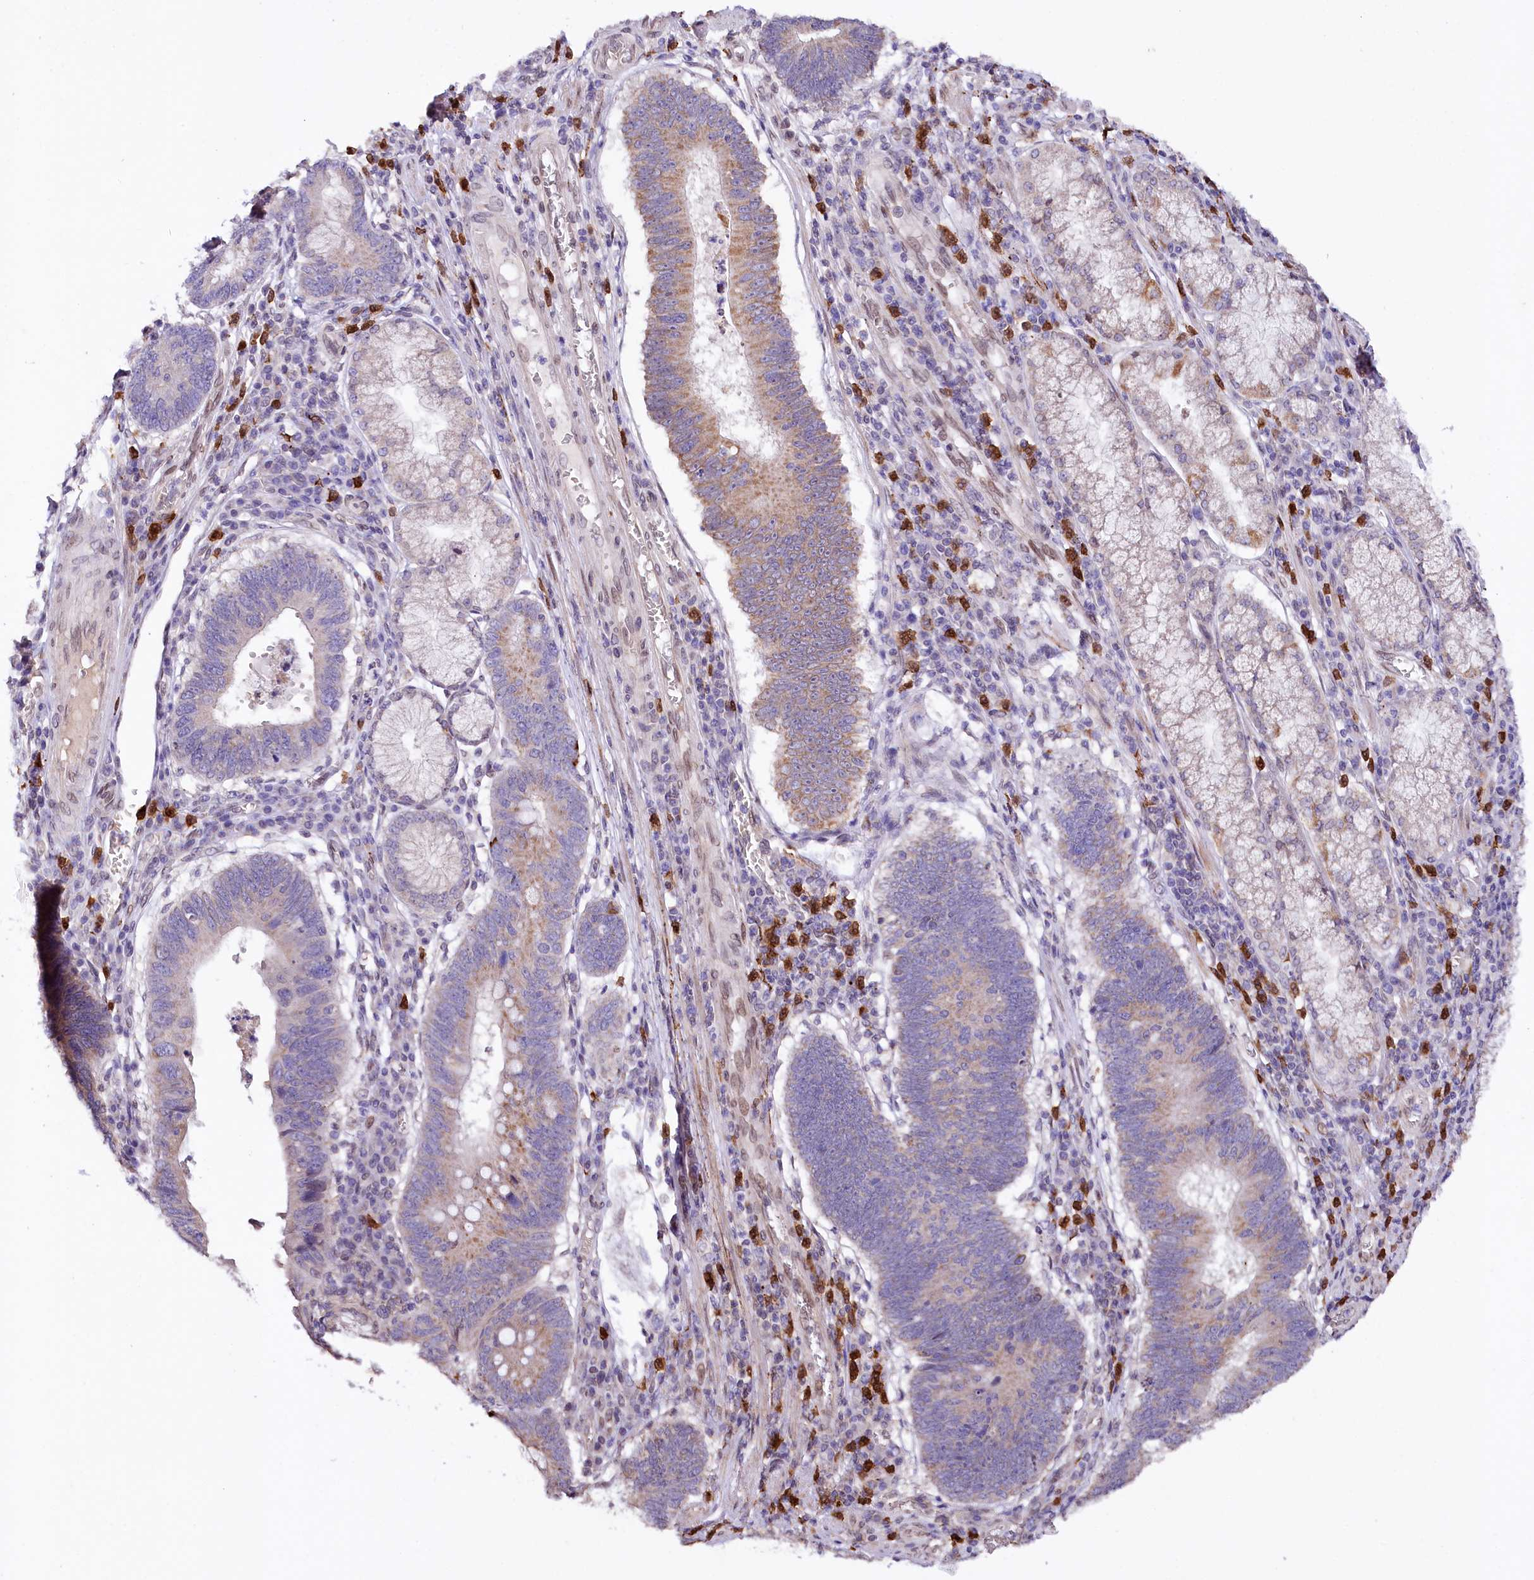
{"staining": {"intensity": "weak", "quantity": "<25%", "location": "cytoplasmic/membranous"}, "tissue": "stomach cancer", "cell_type": "Tumor cells", "image_type": "cancer", "snomed": [{"axis": "morphology", "description": "Adenocarcinoma, NOS"}, {"axis": "topography", "description": "Stomach"}], "caption": "Protein analysis of stomach adenocarcinoma reveals no significant positivity in tumor cells.", "gene": "ZNF226", "patient": {"sex": "male", "age": 59}}